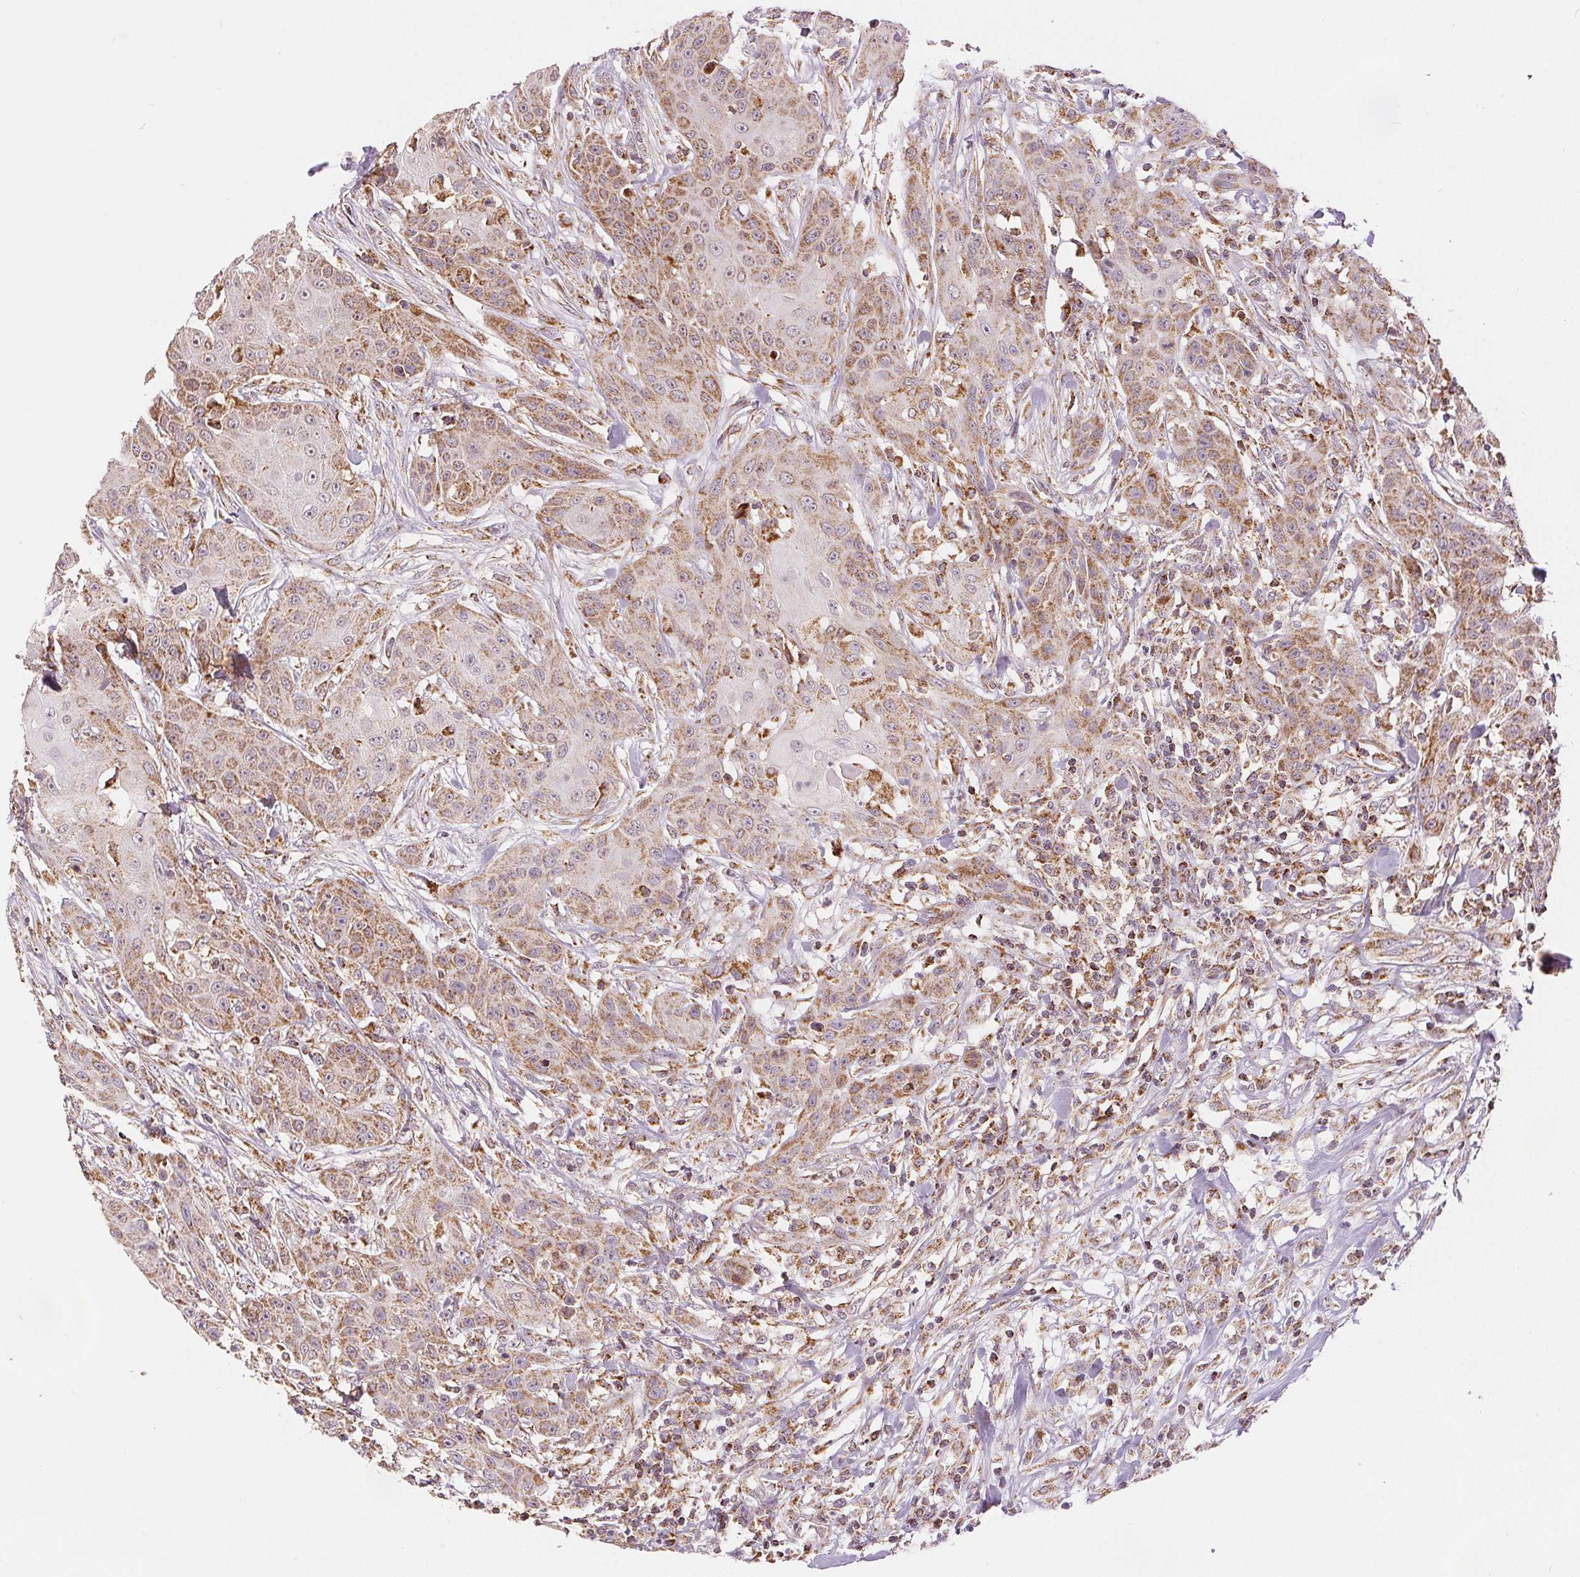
{"staining": {"intensity": "moderate", "quantity": ">75%", "location": "cytoplasmic/membranous"}, "tissue": "head and neck cancer", "cell_type": "Tumor cells", "image_type": "cancer", "snomed": [{"axis": "morphology", "description": "Squamous cell carcinoma, NOS"}, {"axis": "topography", "description": "Oral tissue"}, {"axis": "topography", "description": "Head-Neck"}], "caption": "A brown stain shows moderate cytoplasmic/membranous positivity of a protein in head and neck cancer tumor cells. (Brightfield microscopy of DAB IHC at high magnification).", "gene": "SDHB", "patient": {"sex": "female", "age": 55}}